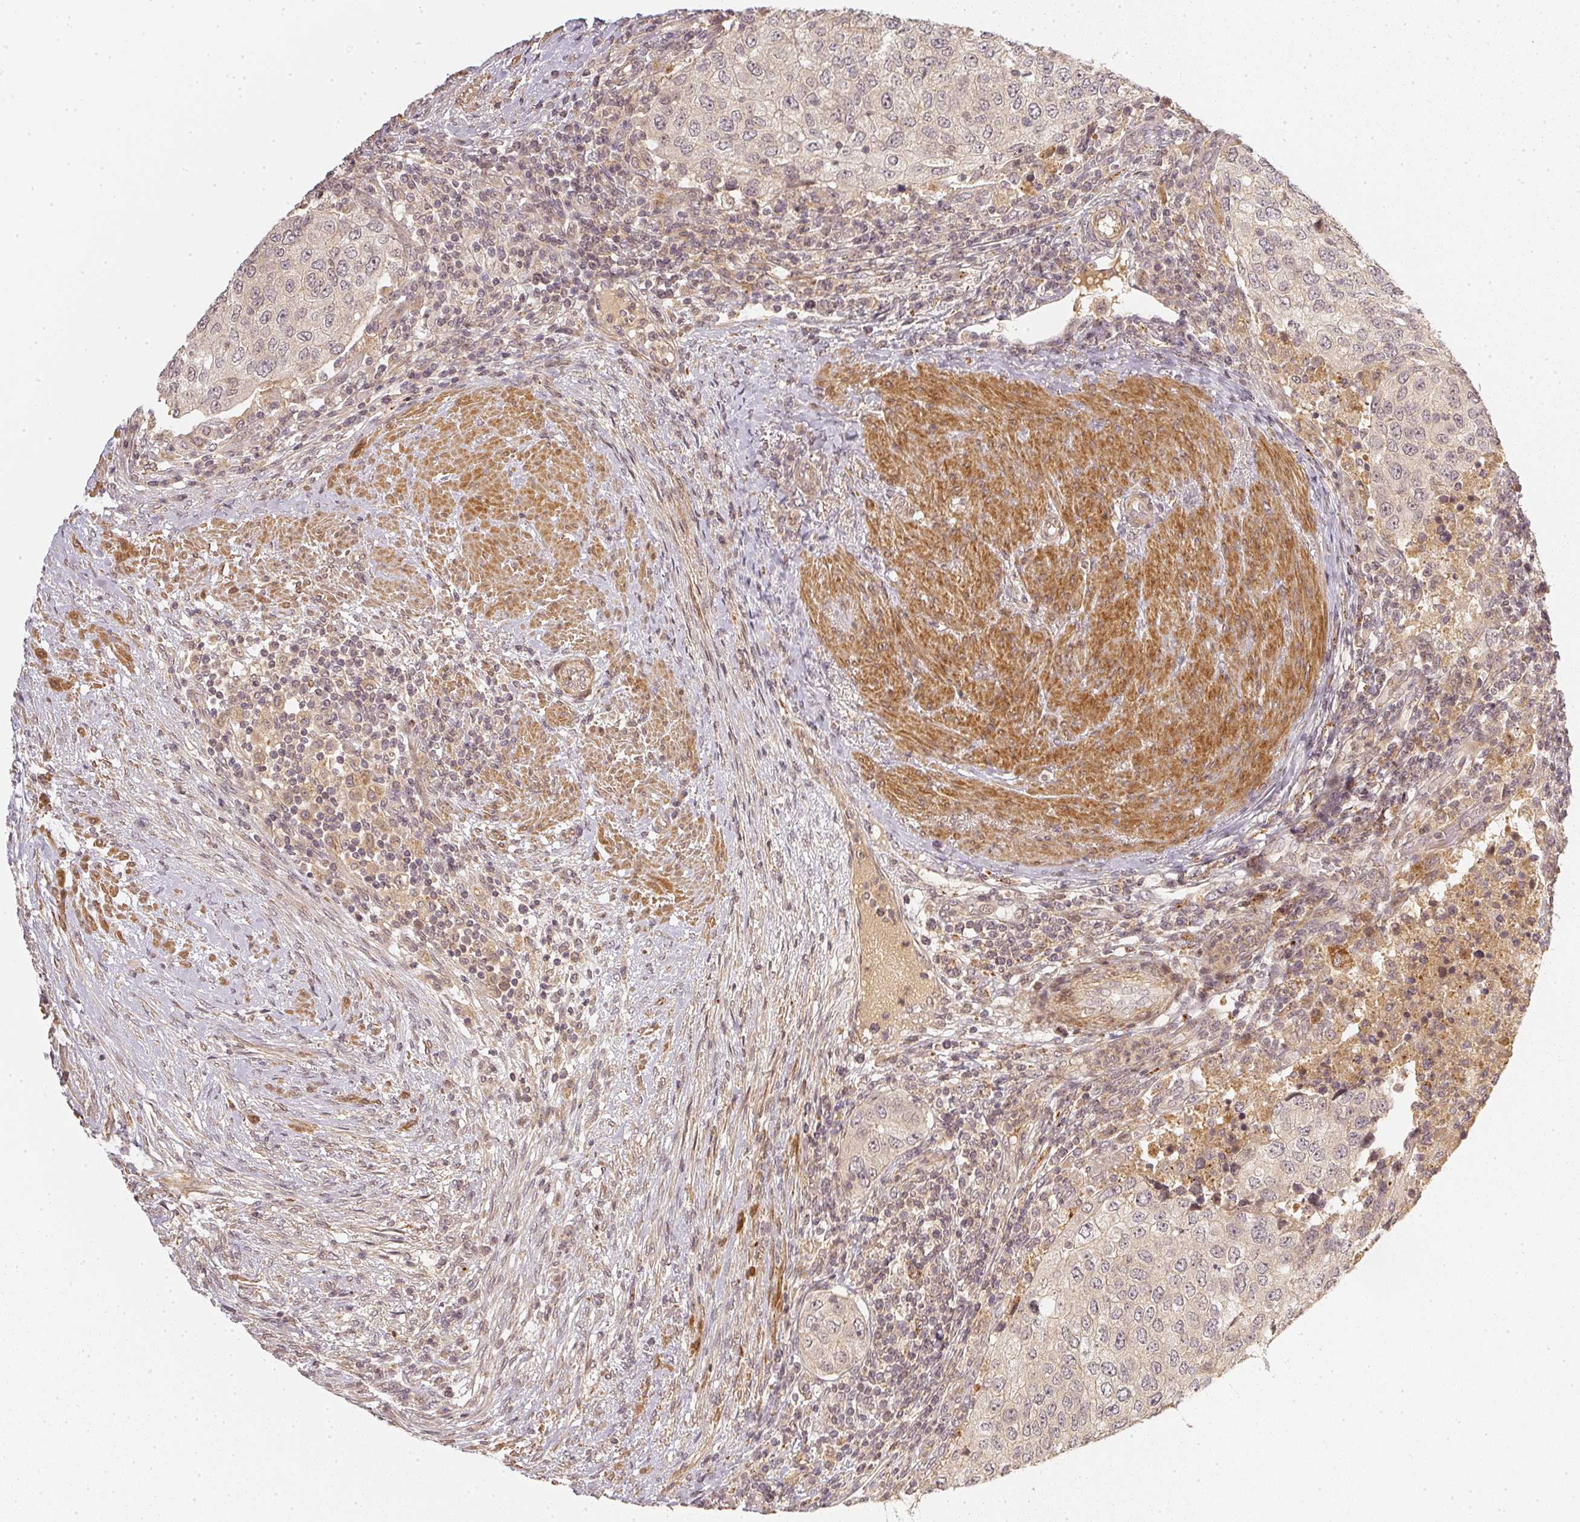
{"staining": {"intensity": "negative", "quantity": "none", "location": "none"}, "tissue": "urothelial cancer", "cell_type": "Tumor cells", "image_type": "cancer", "snomed": [{"axis": "morphology", "description": "Urothelial carcinoma, High grade"}, {"axis": "topography", "description": "Urinary bladder"}], "caption": "Immunohistochemistry photomicrograph of urothelial carcinoma (high-grade) stained for a protein (brown), which reveals no positivity in tumor cells.", "gene": "SERPINE1", "patient": {"sex": "female", "age": 78}}